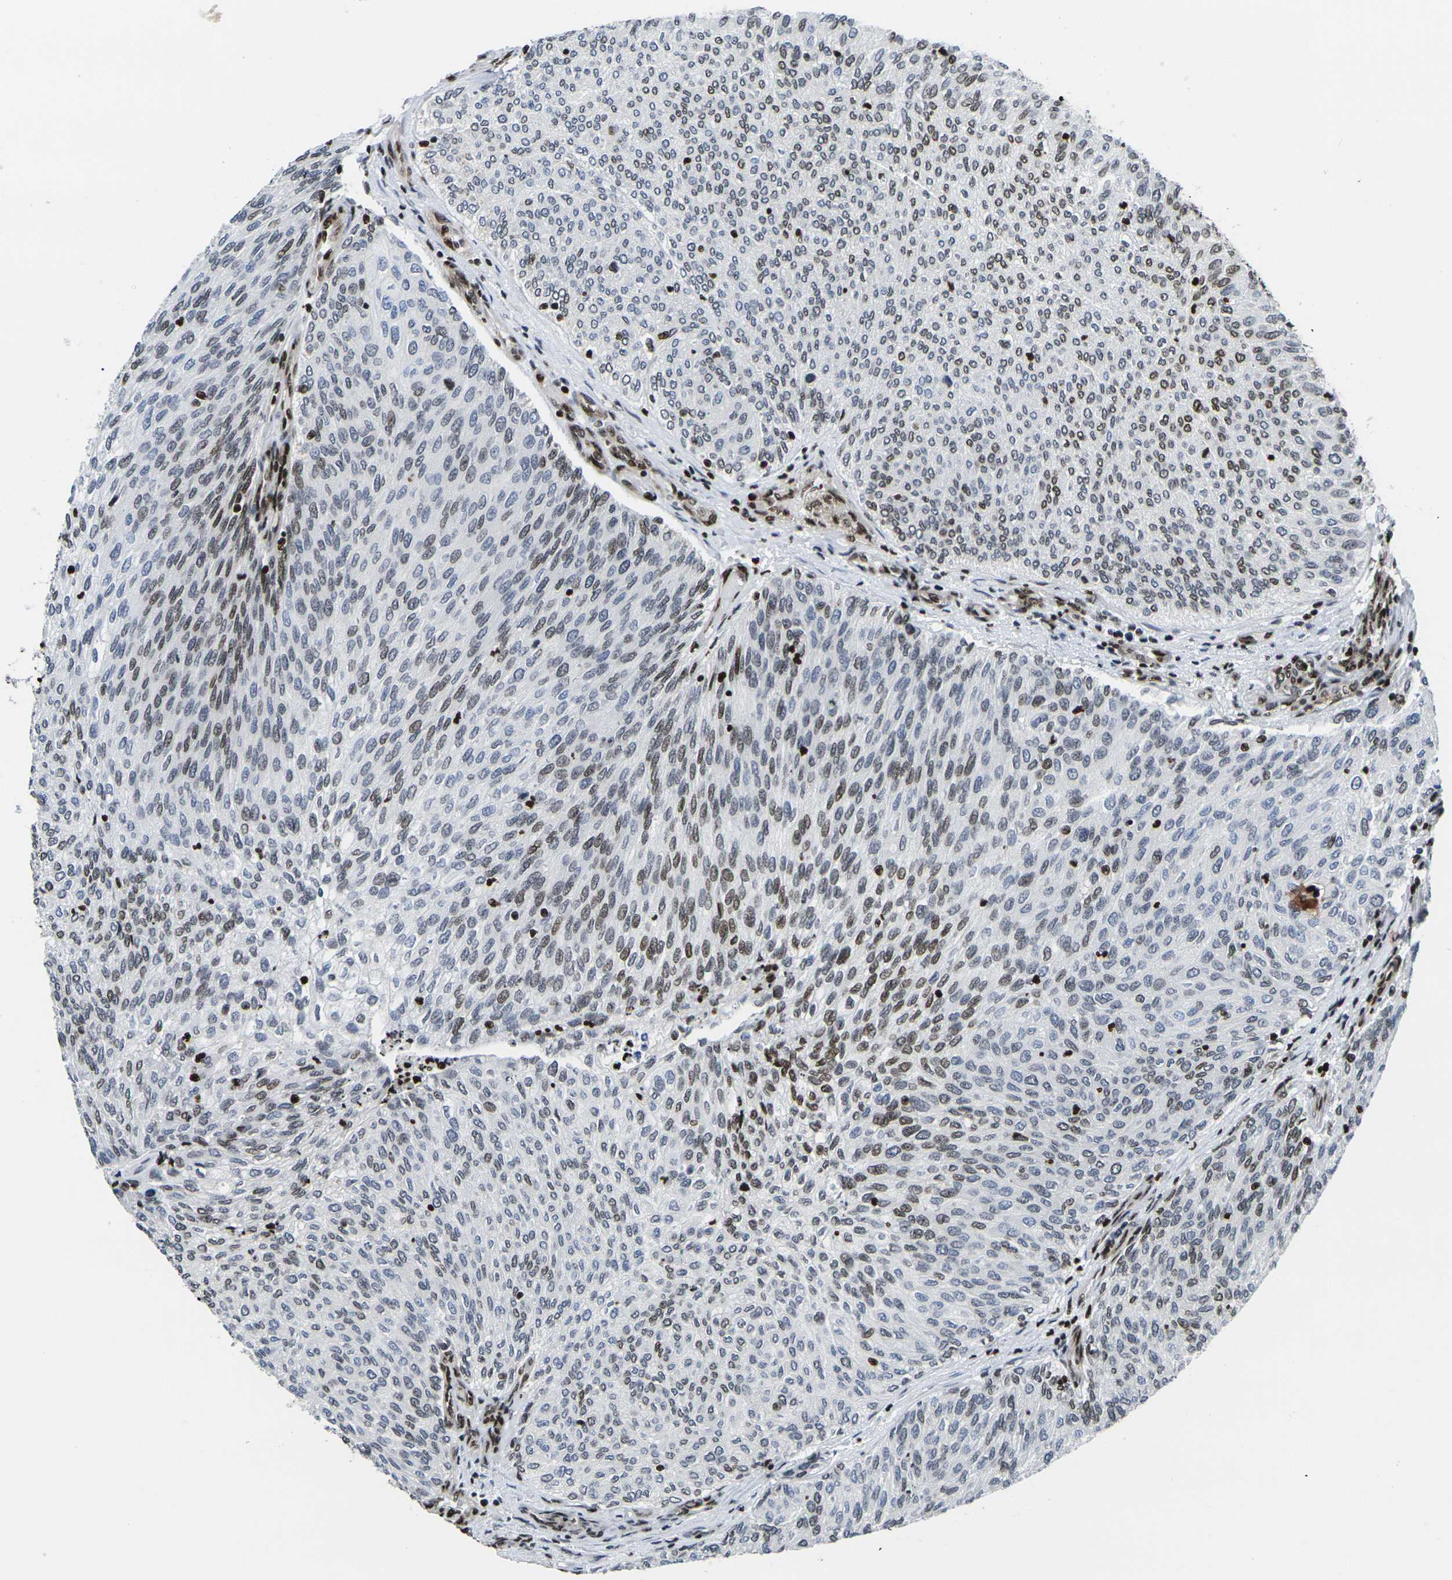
{"staining": {"intensity": "moderate", "quantity": "25%-75%", "location": "nuclear"}, "tissue": "urothelial cancer", "cell_type": "Tumor cells", "image_type": "cancer", "snomed": [{"axis": "morphology", "description": "Urothelial carcinoma, Low grade"}, {"axis": "topography", "description": "Urinary bladder"}], "caption": "The histopathology image demonstrates staining of urothelial cancer, revealing moderate nuclear protein positivity (brown color) within tumor cells. (Brightfield microscopy of DAB IHC at high magnification).", "gene": "H1-10", "patient": {"sex": "female", "age": 79}}